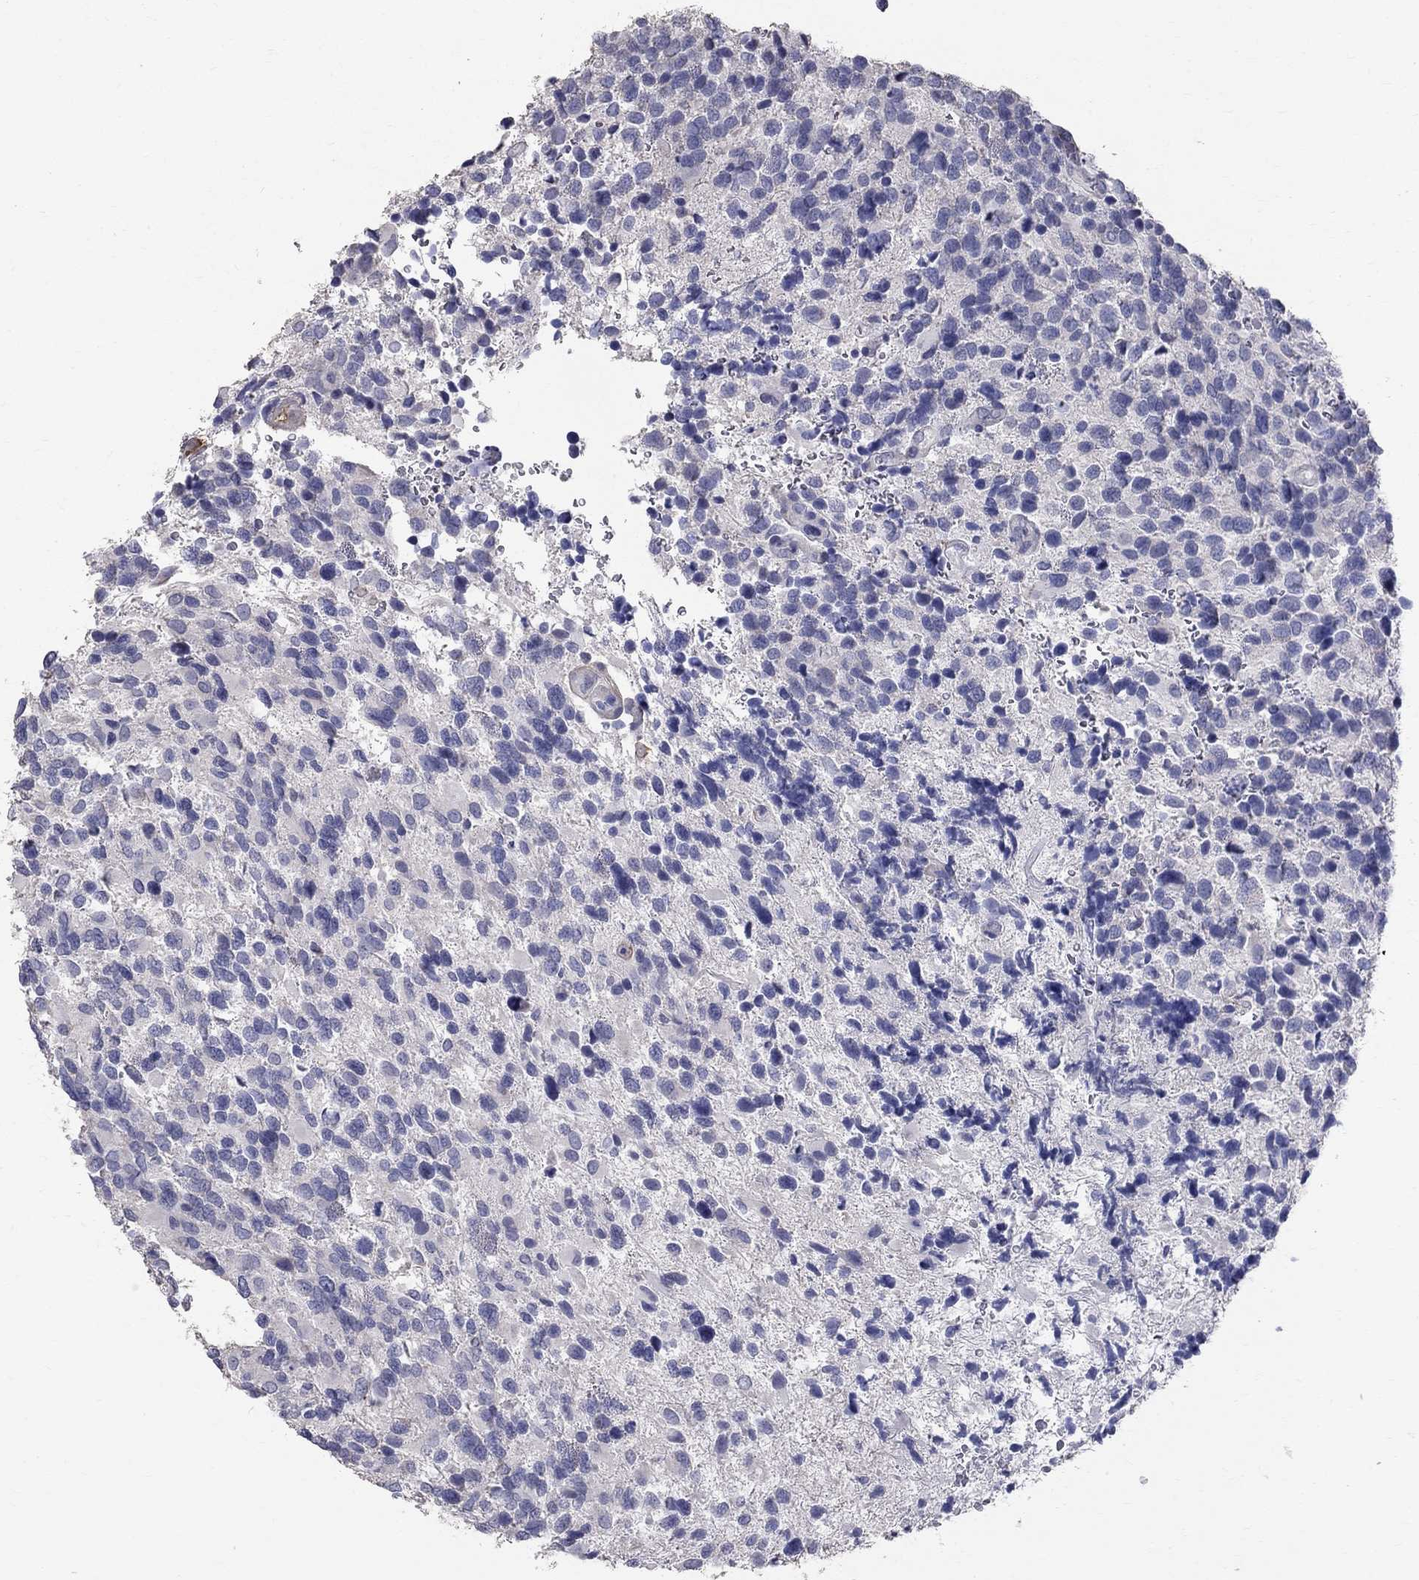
{"staining": {"intensity": "negative", "quantity": "none", "location": "none"}, "tissue": "glioma", "cell_type": "Tumor cells", "image_type": "cancer", "snomed": [{"axis": "morphology", "description": "Glioma, malignant, Low grade"}, {"axis": "topography", "description": "Brain"}], "caption": "This histopathology image is of glioma stained with immunohistochemistry (IHC) to label a protein in brown with the nuclei are counter-stained blue. There is no positivity in tumor cells.", "gene": "ANXA10", "patient": {"sex": "female", "age": 32}}